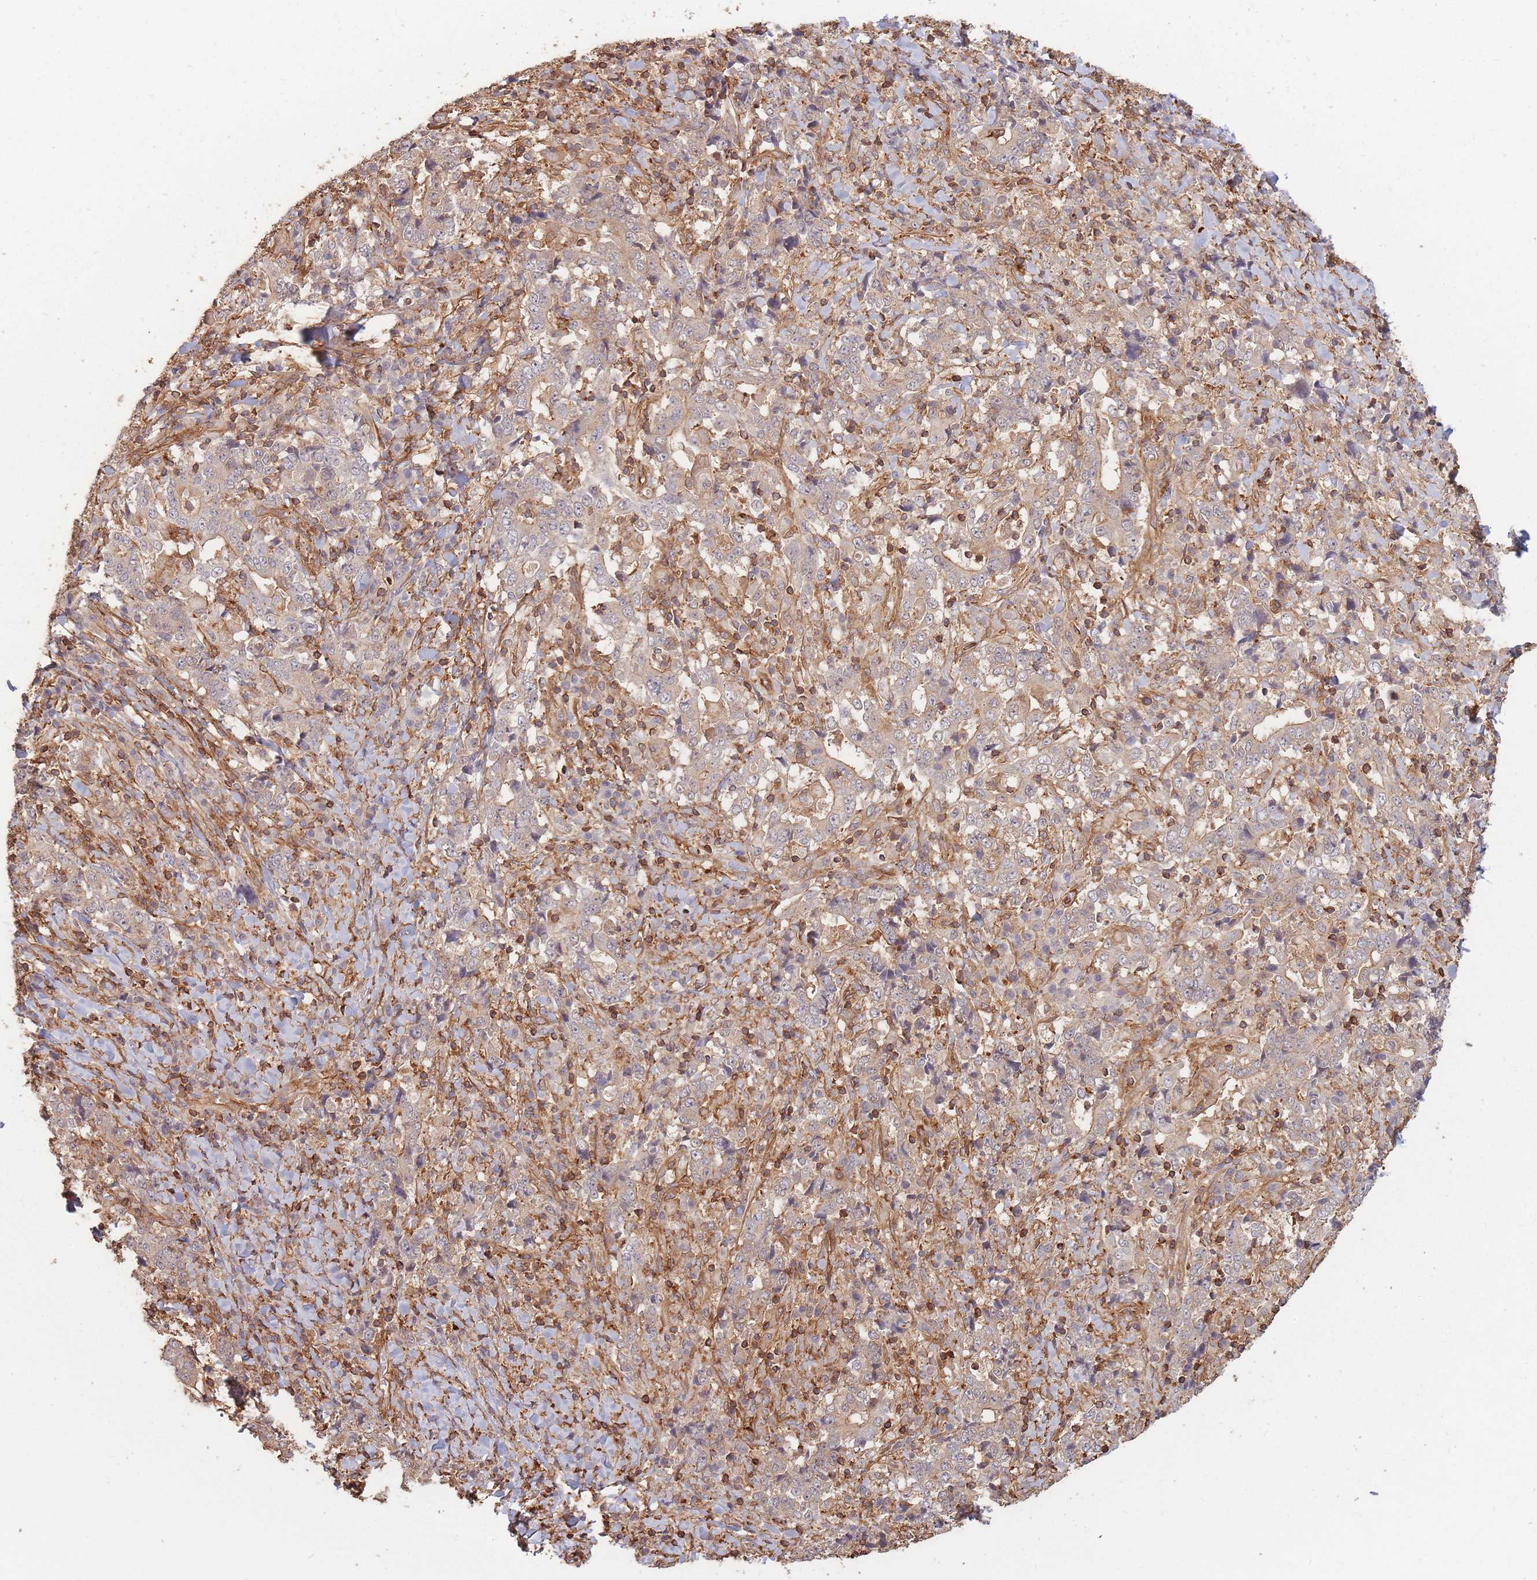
{"staining": {"intensity": "weak", "quantity": "25%-75%", "location": "cytoplasmic/membranous"}, "tissue": "stomach cancer", "cell_type": "Tumor cells", "image_type": "cancer", "snomed": [{"axis": "morphology", "description": "Normal tissue, NOS"}, {"axis": "morphology", "description": "Adenocarcinoma, NOS"}, {"axis": "topography", "description": "Stomach, upper"}, {"axis": "topography", "description": "Stomach"}], "caption": "This image exhibits adenocarcinoma (stomach) stained with IHC to label a protein in brown. The cytoplasmic/membranous of tumor cells show weak positivity for the protein. Nuclei are counter-stained blue.", "gene": "PLS3", "patient": {"sex": "male", "age": 59}}